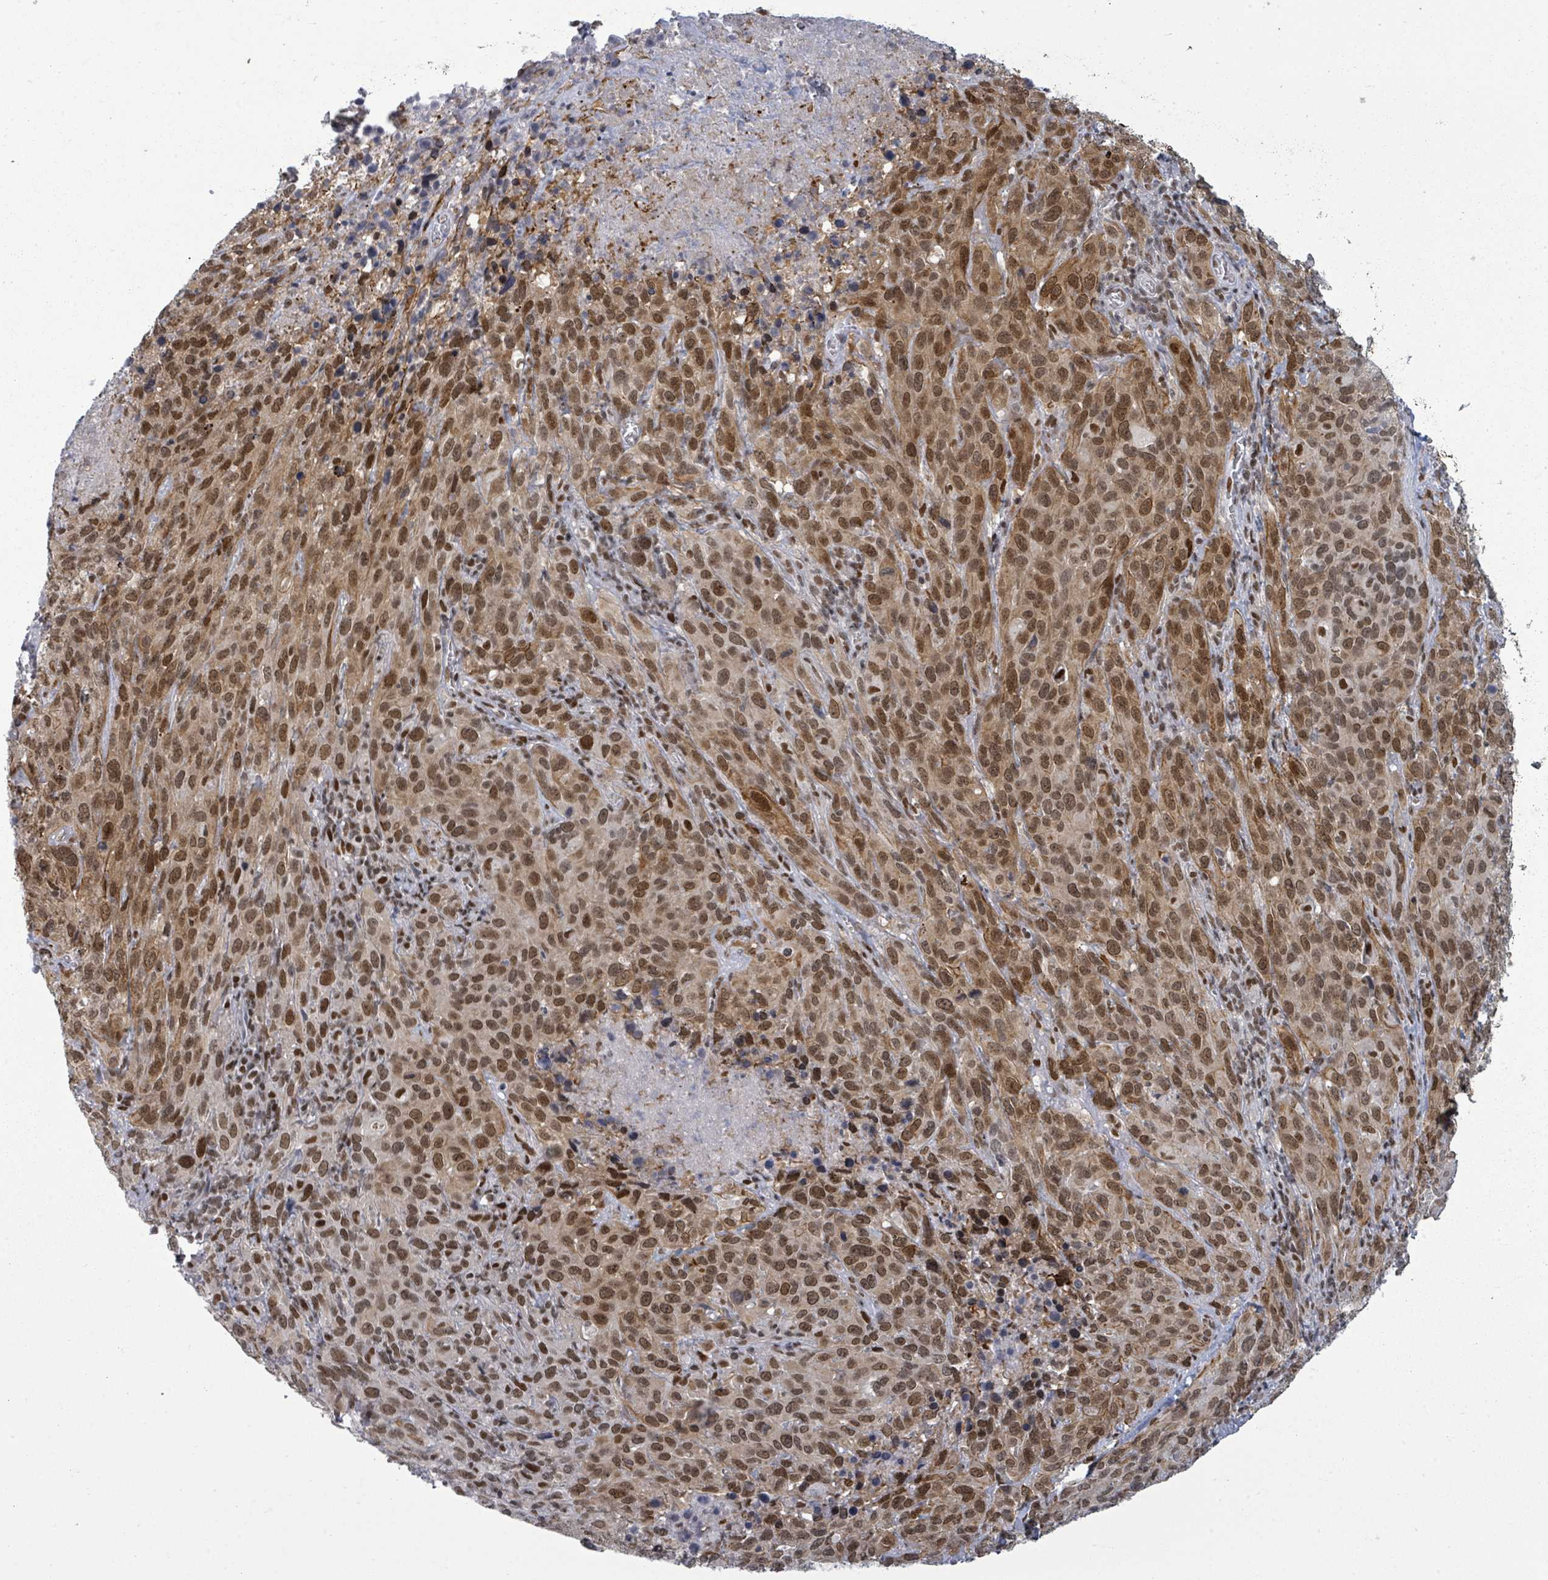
{"staining": {"intensity": "moderate", "quantity": ">75%", "location": "cytoplasmic/membranous,nuclear"}, "tissue": "cervical cancer", "cell_type": "Tumor cells", "image_type": "cancer", "snomed": [{"axis": "morphology", "description": "Squamous cell carcinoma, NOS"}, {"axis": "topography", "description": "Cervix"}], "caption": "Human cervical cancer stained for a protein (brown) shows moderate cytoplasmic/membranous and nuclear positive staining in about >75% of tumor cells.", "gene": "ERCC5", "patient": {"sex": "female", "age": 51}}